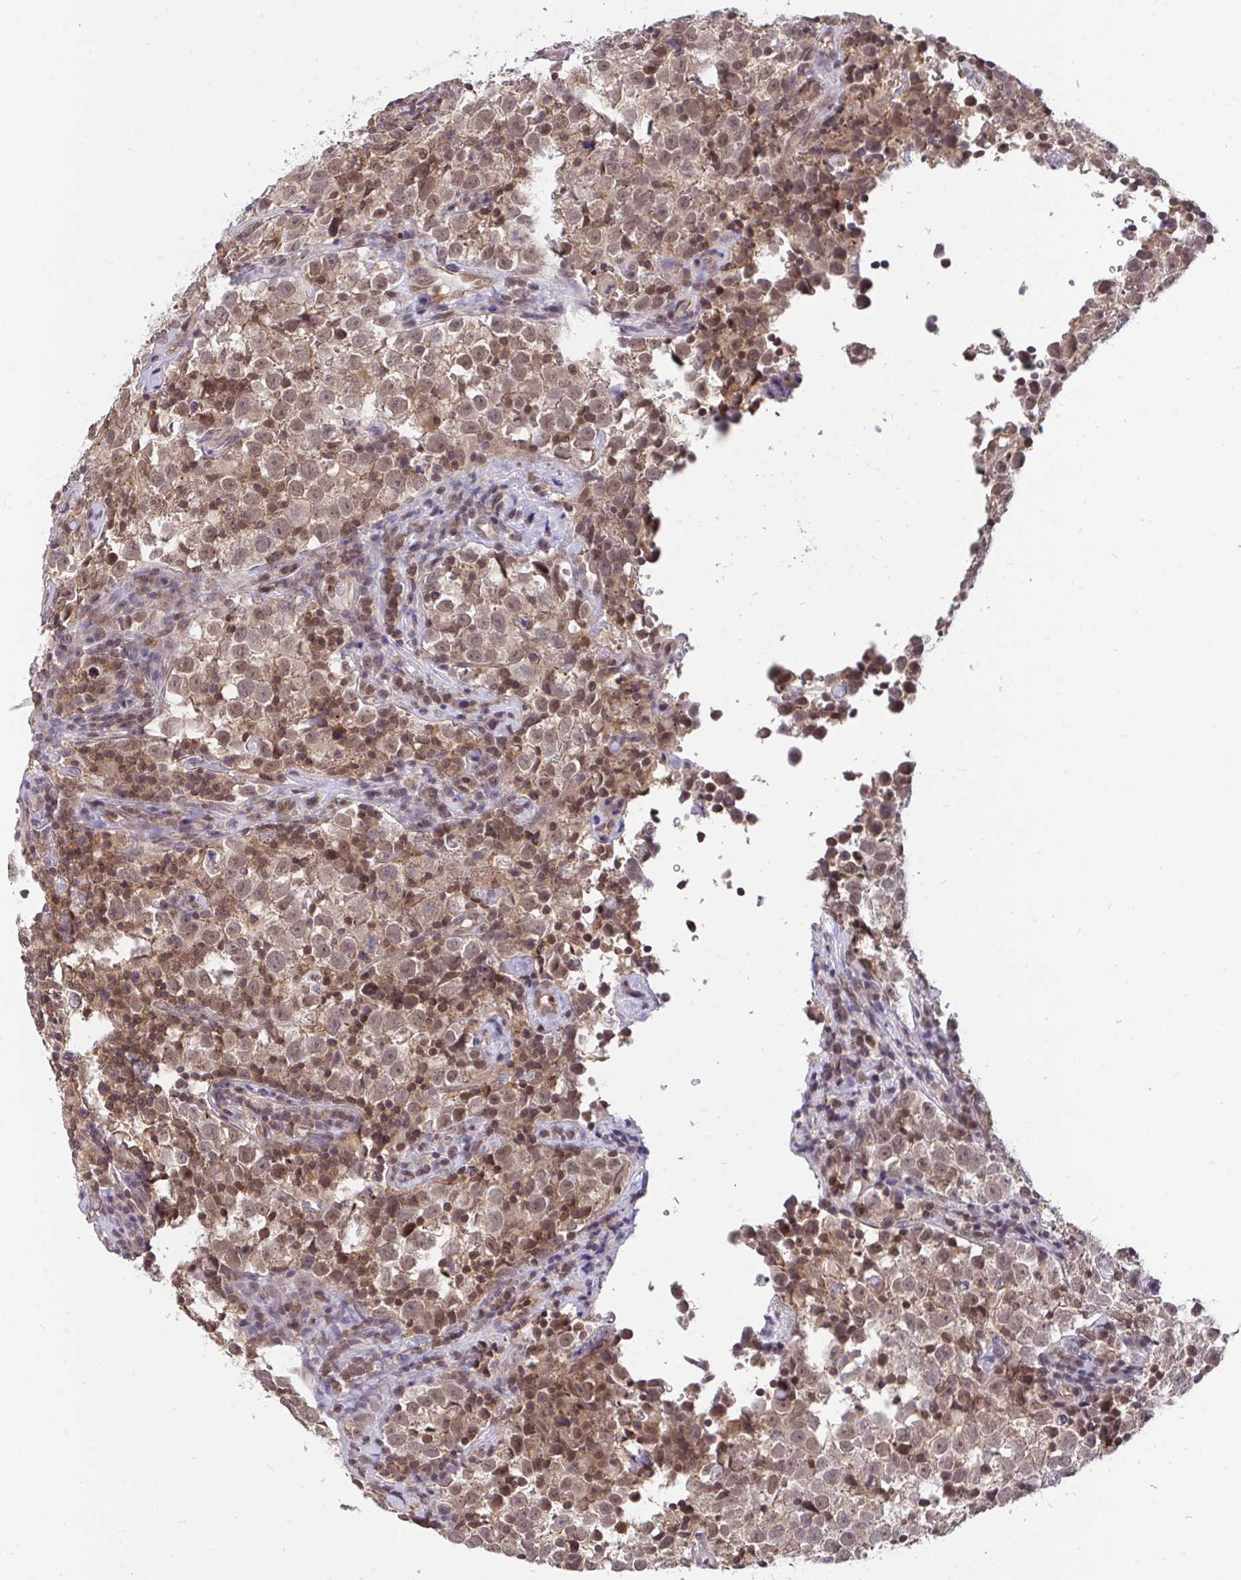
{"staining": {"intensity": "moderate", "quantity": ">75%", "location": "cytoplasmic/membranous,nuclear"}, "tissue": "testis cancer", "cell_type": "Tumor cells", "image_type": "cancer", "snomed": [{"axis": "morphology", "description": "Normal tissue, NOS"}, {"axis": "morphology", "description": "Seminoma, NOS"}, {"axis": "topography", "description": "Testis"}], "caption": "About >75% of tumor cells in human seminoma (testis) exhibit moderate cytoplasmic/membranous and nuclear protein staining as visualized by brown immunohistochemical staining.", "gene": "PPP1CA", "patient": {"sex": "male", "age": 43}}